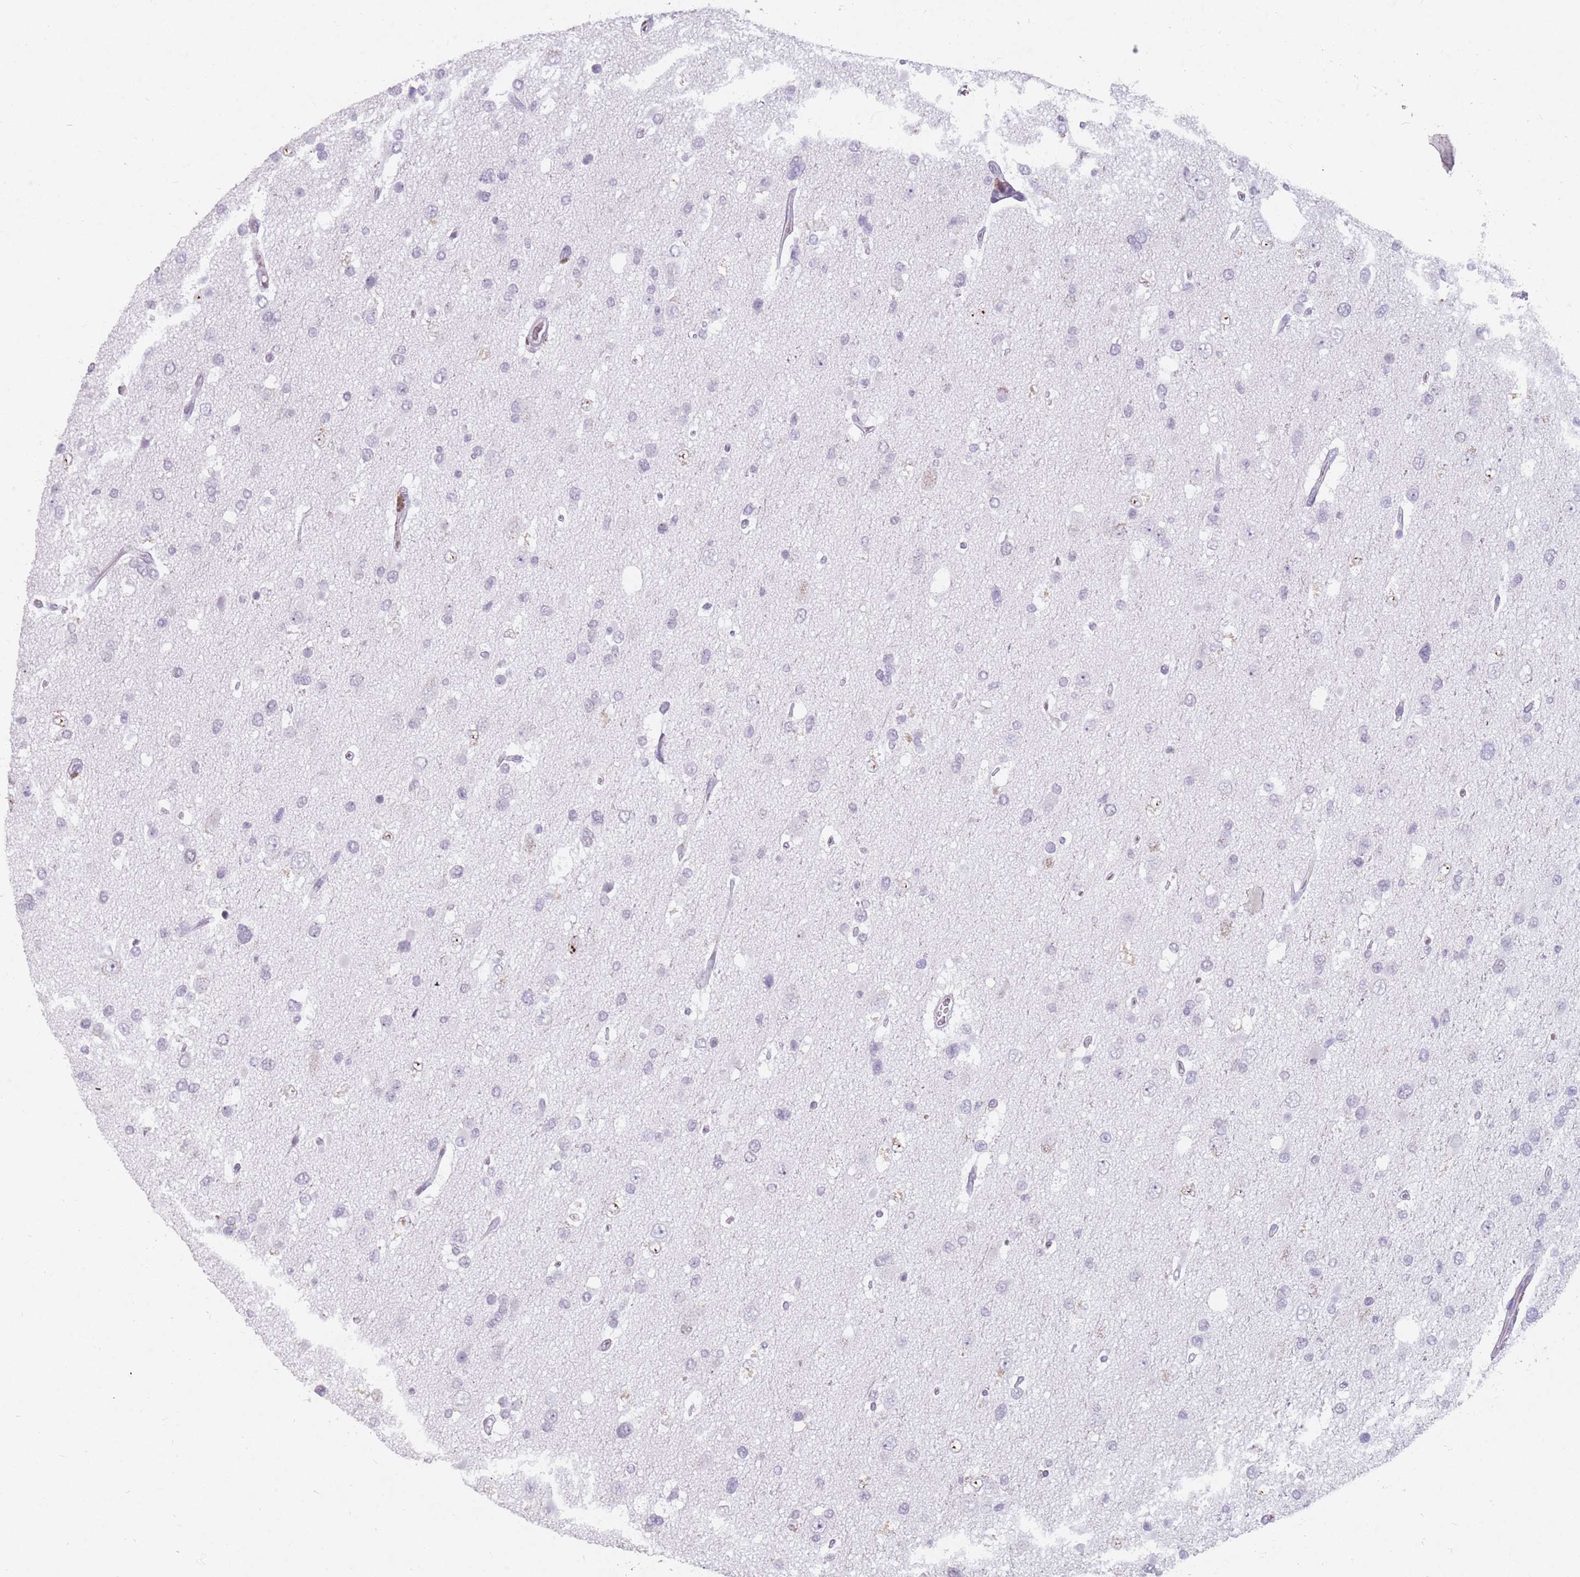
{"staining": {"intensity": "negative", "quantity": "none", "location": "none"}, "tissue": "glioma", "cell_type": "Tumor cells", "image_type": "cancer", "snomed": [{"axis": "morphology", "description": "Glioma, malignant, High grade"}, {"axis": "topography", "description": "Brain"}], "caption": "Tumor cells are negative for brown protein staining in glioma.", "gene": "DDX4", "patient": {"sex": "male", "age": 53}}